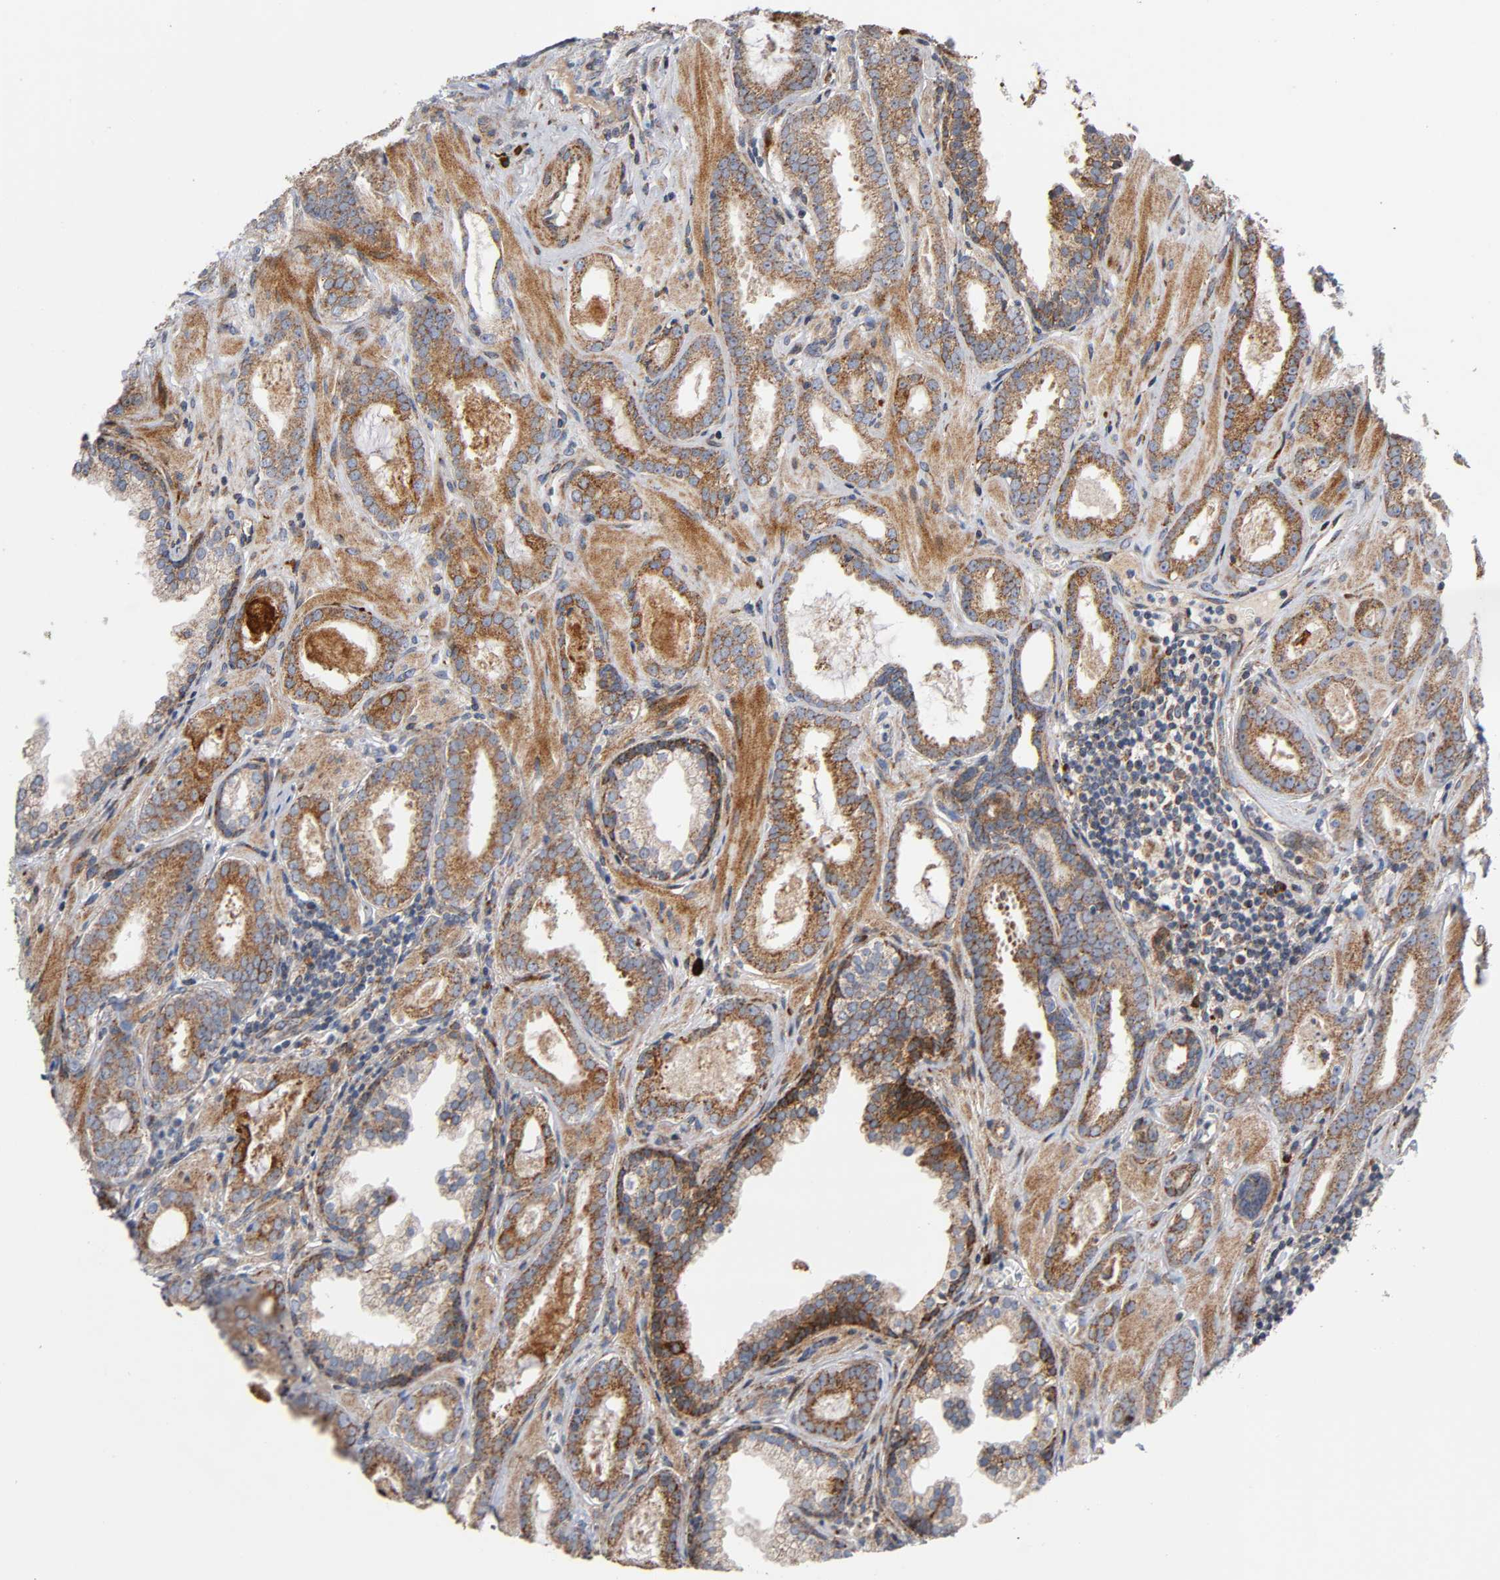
{"staining": {"intensity": "moderate", "quantity": ">75%", "location": "cytoplasmic/membranous"}, "tissue": "prostate cancer", "cell_type": "Tumor cells", "image_type": "cancer", "snomed": [{"axis": "morphology", "description": "Adenocarcinoma, Low grade"}, {"axis": "topography", "description": "Prostate"}], "caption": "IHC (DAB (3,3'-diaminobenzidine)) staining of human adenocarcinoma (low-grade) (prostate) shows moderate cytoplasmic/membranous protein expression in approximately >75% of tumor cells. (DAB IHC with brightfield microscopy, high magnification).", "gene": "MAP3K1", "patient": {"sex": "male", "age": 57}}